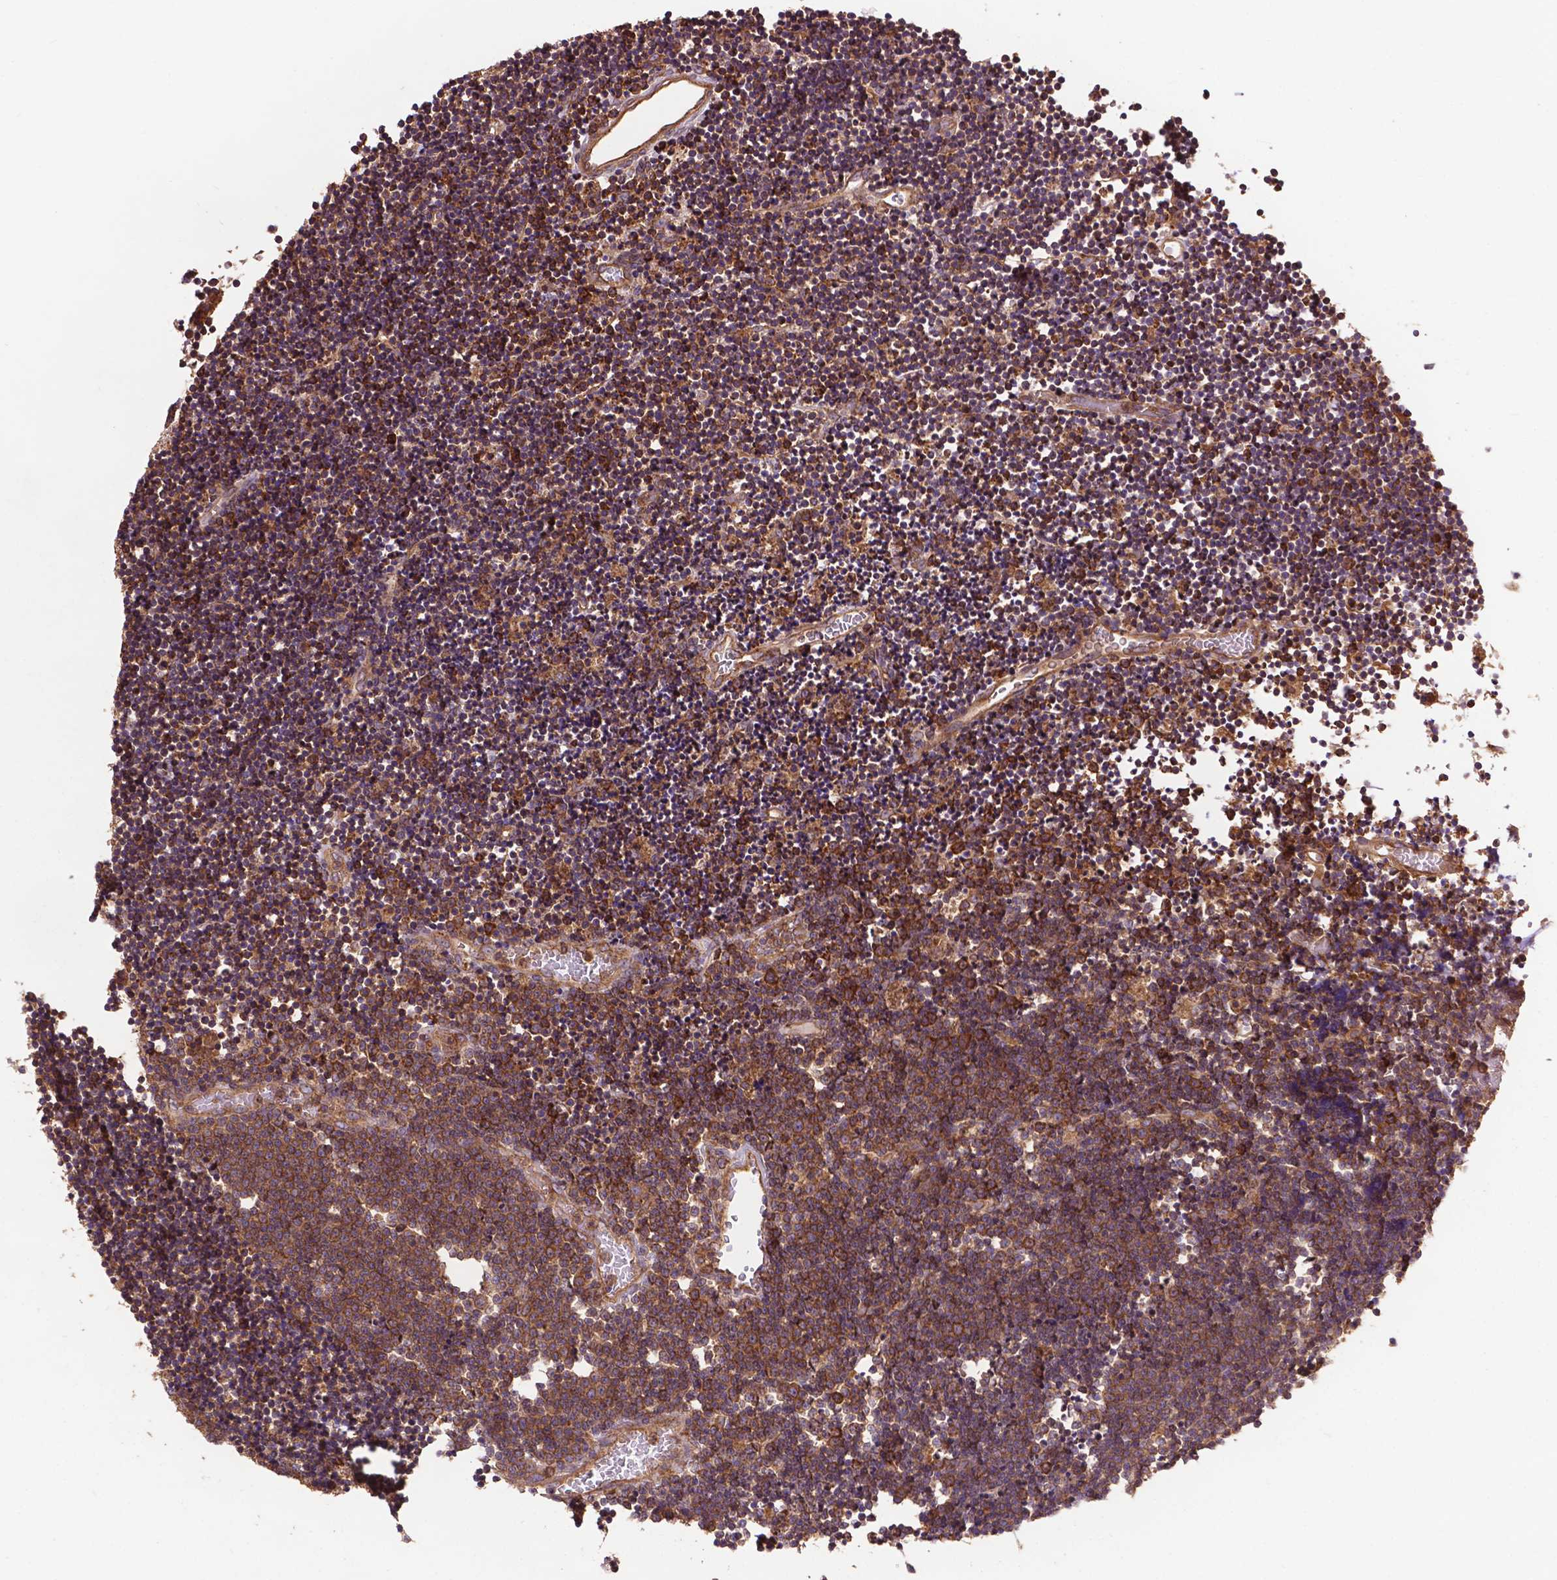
{"staining": {"intensity": "moderate", "quantity": "25%-75%", "location": "cytoplasmic/membranous"}, "tissue": "lymphoma", "cell_type": "Tumor cells", "image_type": "cancer", "snomed": [{"axis": "morphology", "description": "Malignant lymphoma, non-Hodgkin's type, Low grade"}, {"axis": "topography", "description": "Brain"}], "caption": "A medium amount of moderate cytoplasmic/membranous staining is appreciated in approximately 25%-75% of tumor cells in low-grade malignant lymphoma, non-Hodgkin's type tissue. The protein of interest is stained brown, and the nuclei are stained in blue (DAB (3,3'-diaminobenzidine) IHC with brightfield microscopy, high magnification).", "gene": "CCDC71L", "patient": {"sex": "female", "age": 66}}